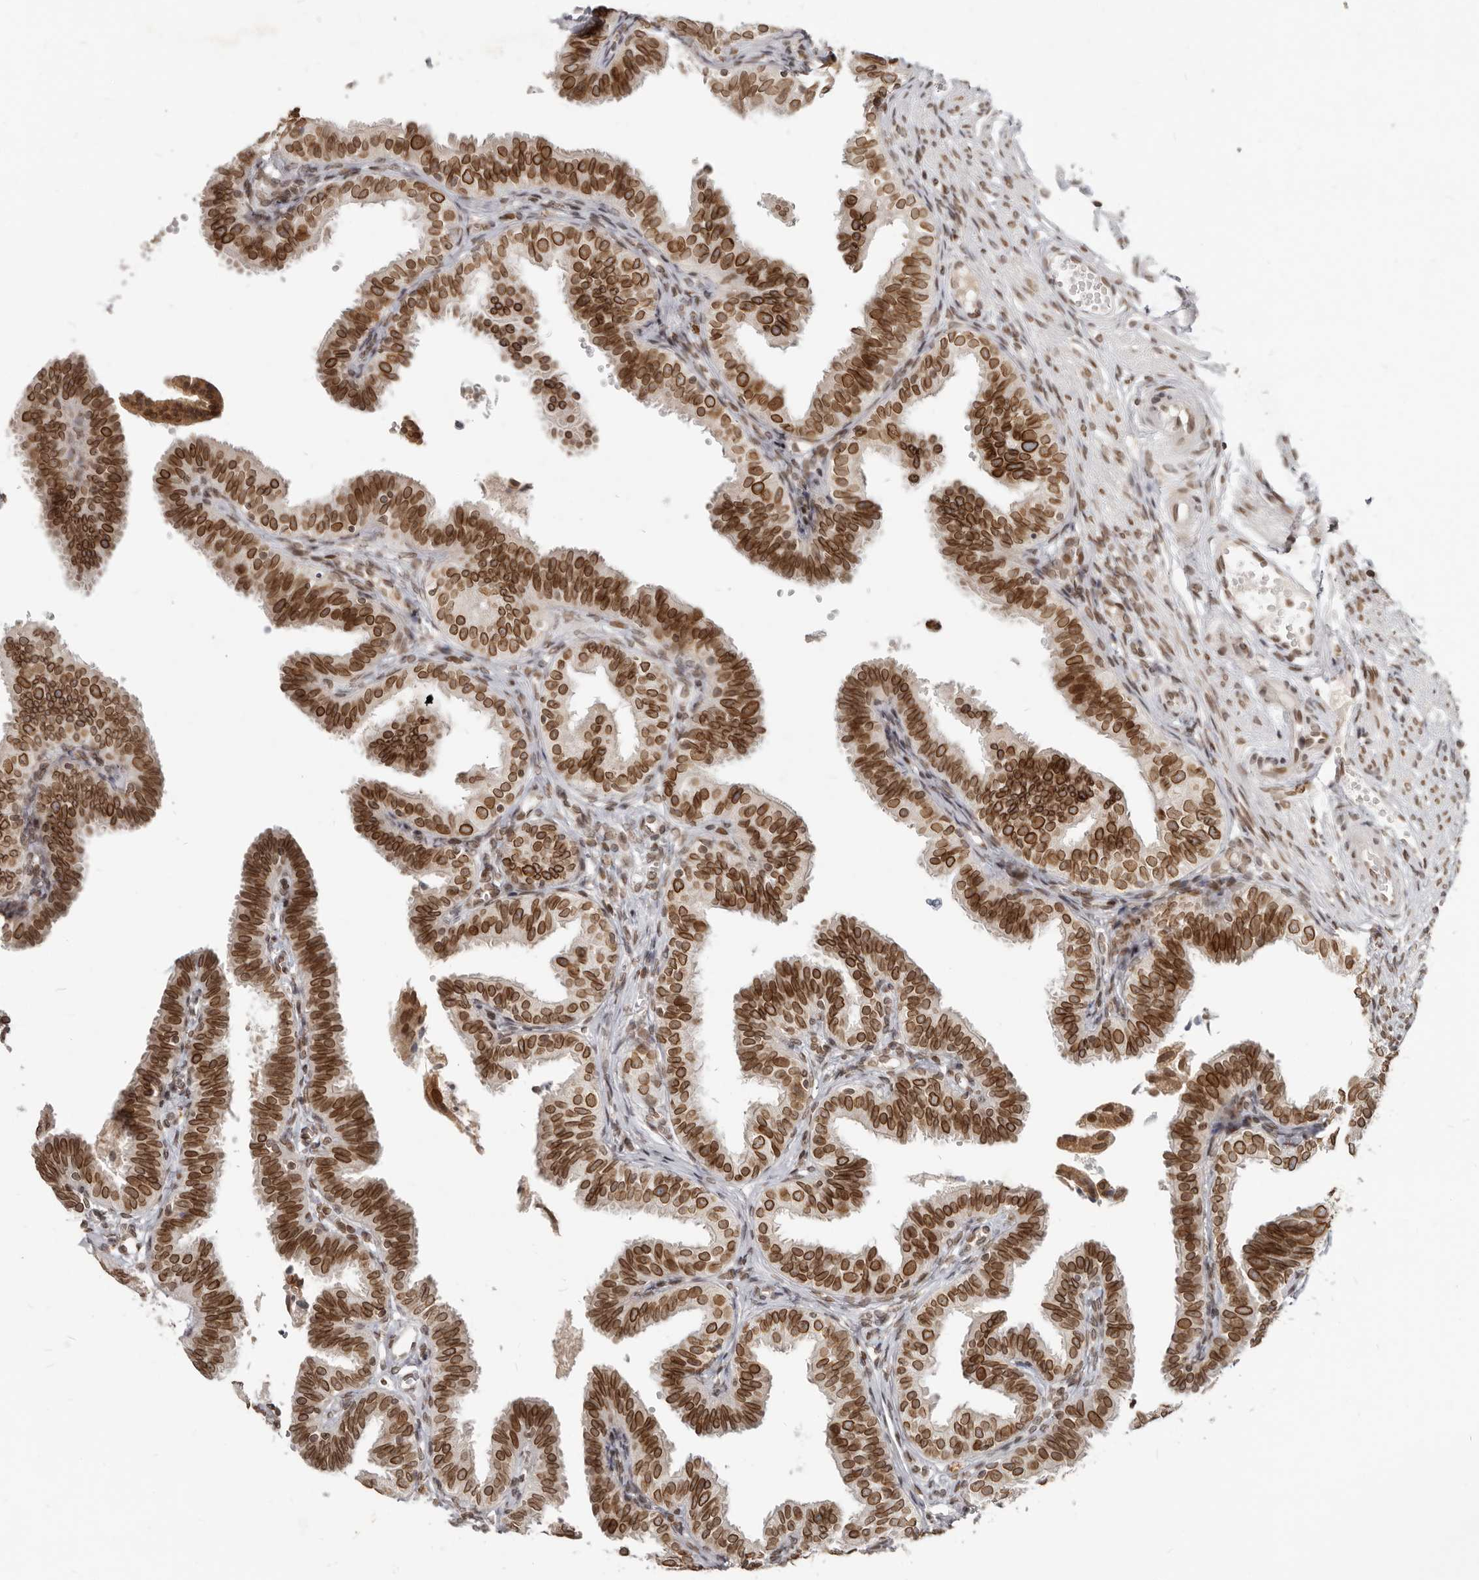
{"staining": {"intensity": "strong", "quantity": ">75%", "location": "cytoplasmic/membranous,nuclear"}, "tissue": "fallopian tube", "cell_type": "Glandular cells", "image_type": "normal", "snomed": [{"axis": "morphology", "description": "Normal tissue, NOS"}, {"axis": "topography", "description": "Fallopian tube"}], "caption": "Strong cytoplasmic/membranous,nuclear expression for a protein is present in approximately >75% of glandular cells of unremarkable fallopian tube using IHC.", "gene": "NUP153", "patient": {"sex": "female", "age": 35}}